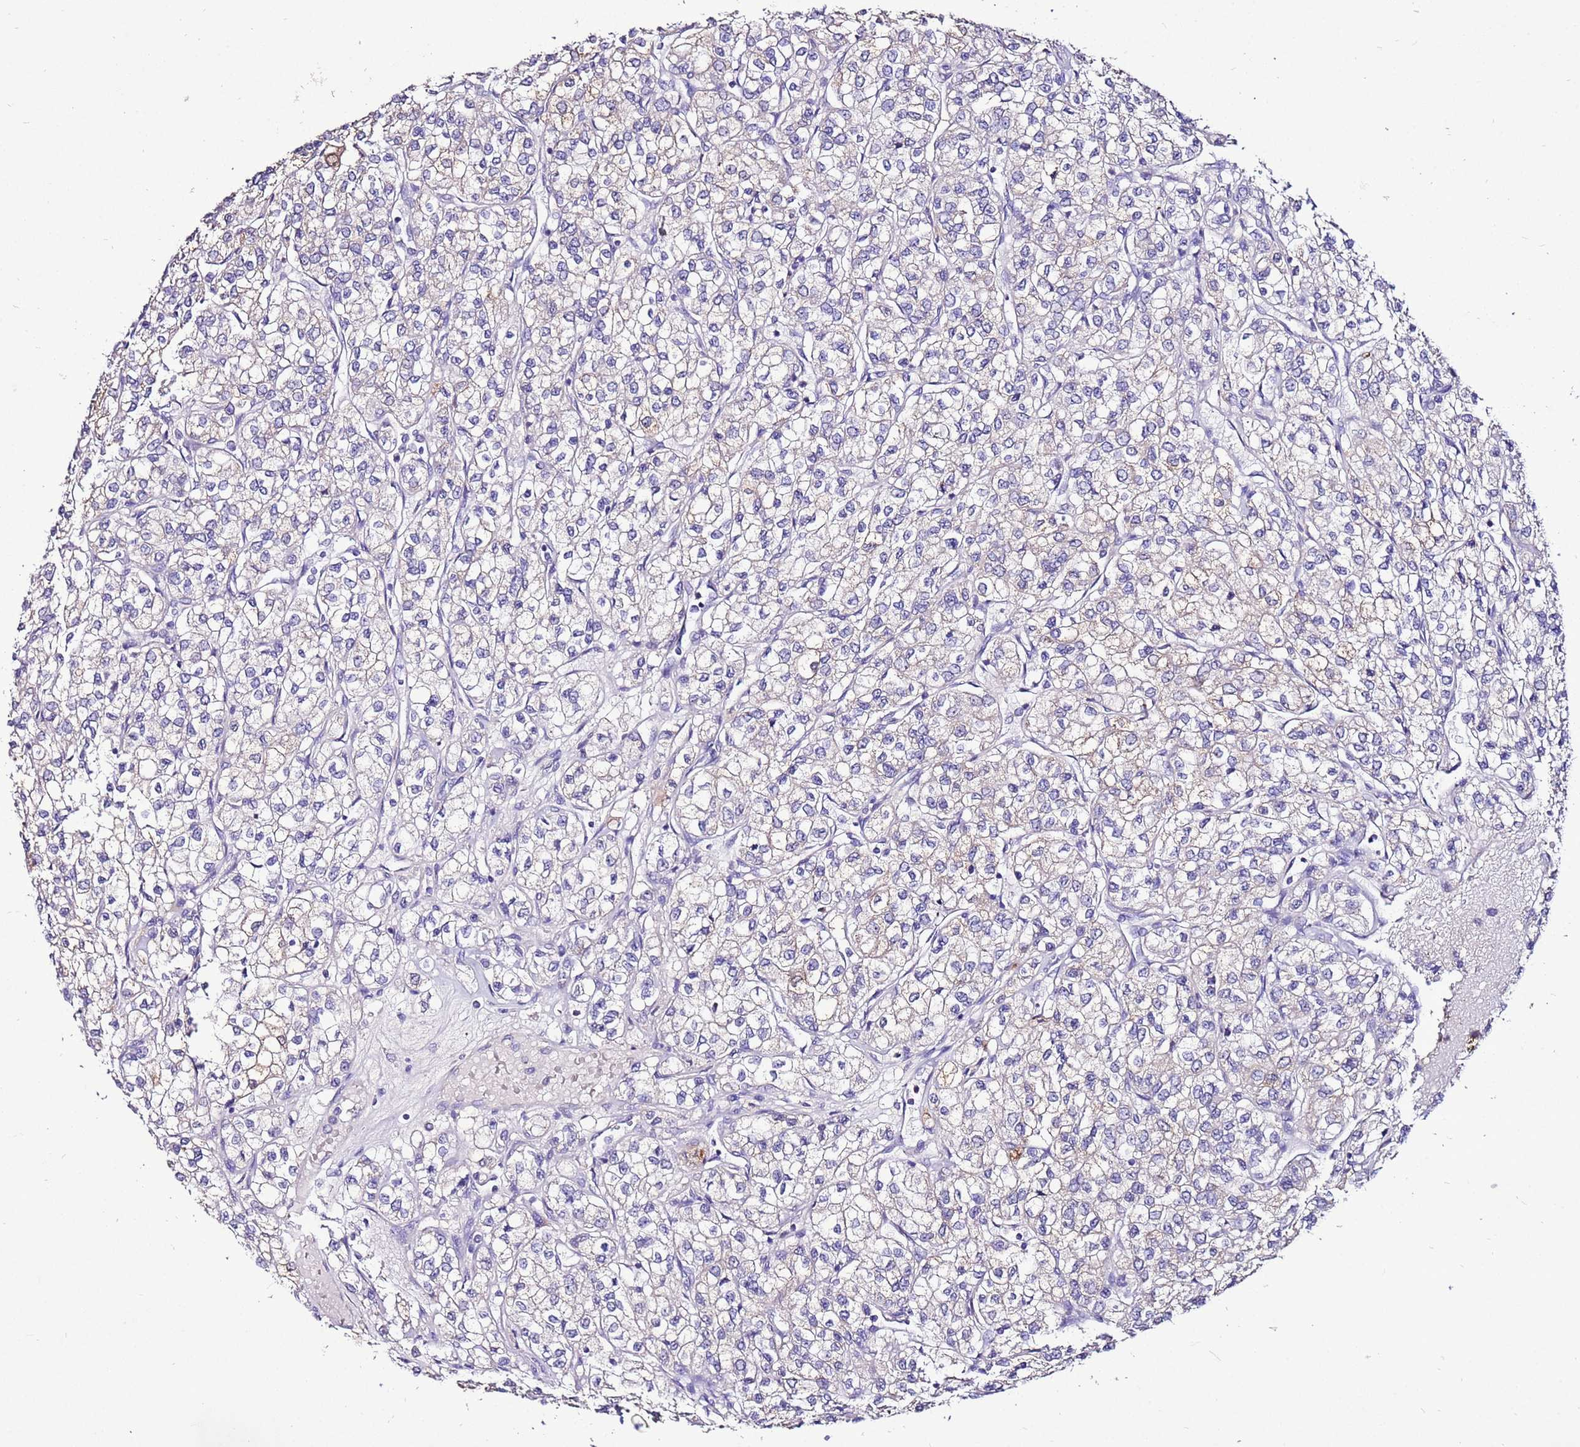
{"staining": {"intensity": "negative", "quantity": "none", "location": "none"}, "tissue": "renal cancer", "cell_type": "Tumor cells", "image_type": "cancer", "snomed": [{"axis": "morphology", "description": "Adenocarcinoma, NOS"}, {"axis": "topography", "description": "Kidney"}], "caption": "An IHC histopathology image of renal cancer (adenocarcinoma) is shown. There is no staining in tumor cells of renal cancer (adenocarcinoma).", "gene": "TMEM106C", "patient": {"sex": "male", "age": 80}}